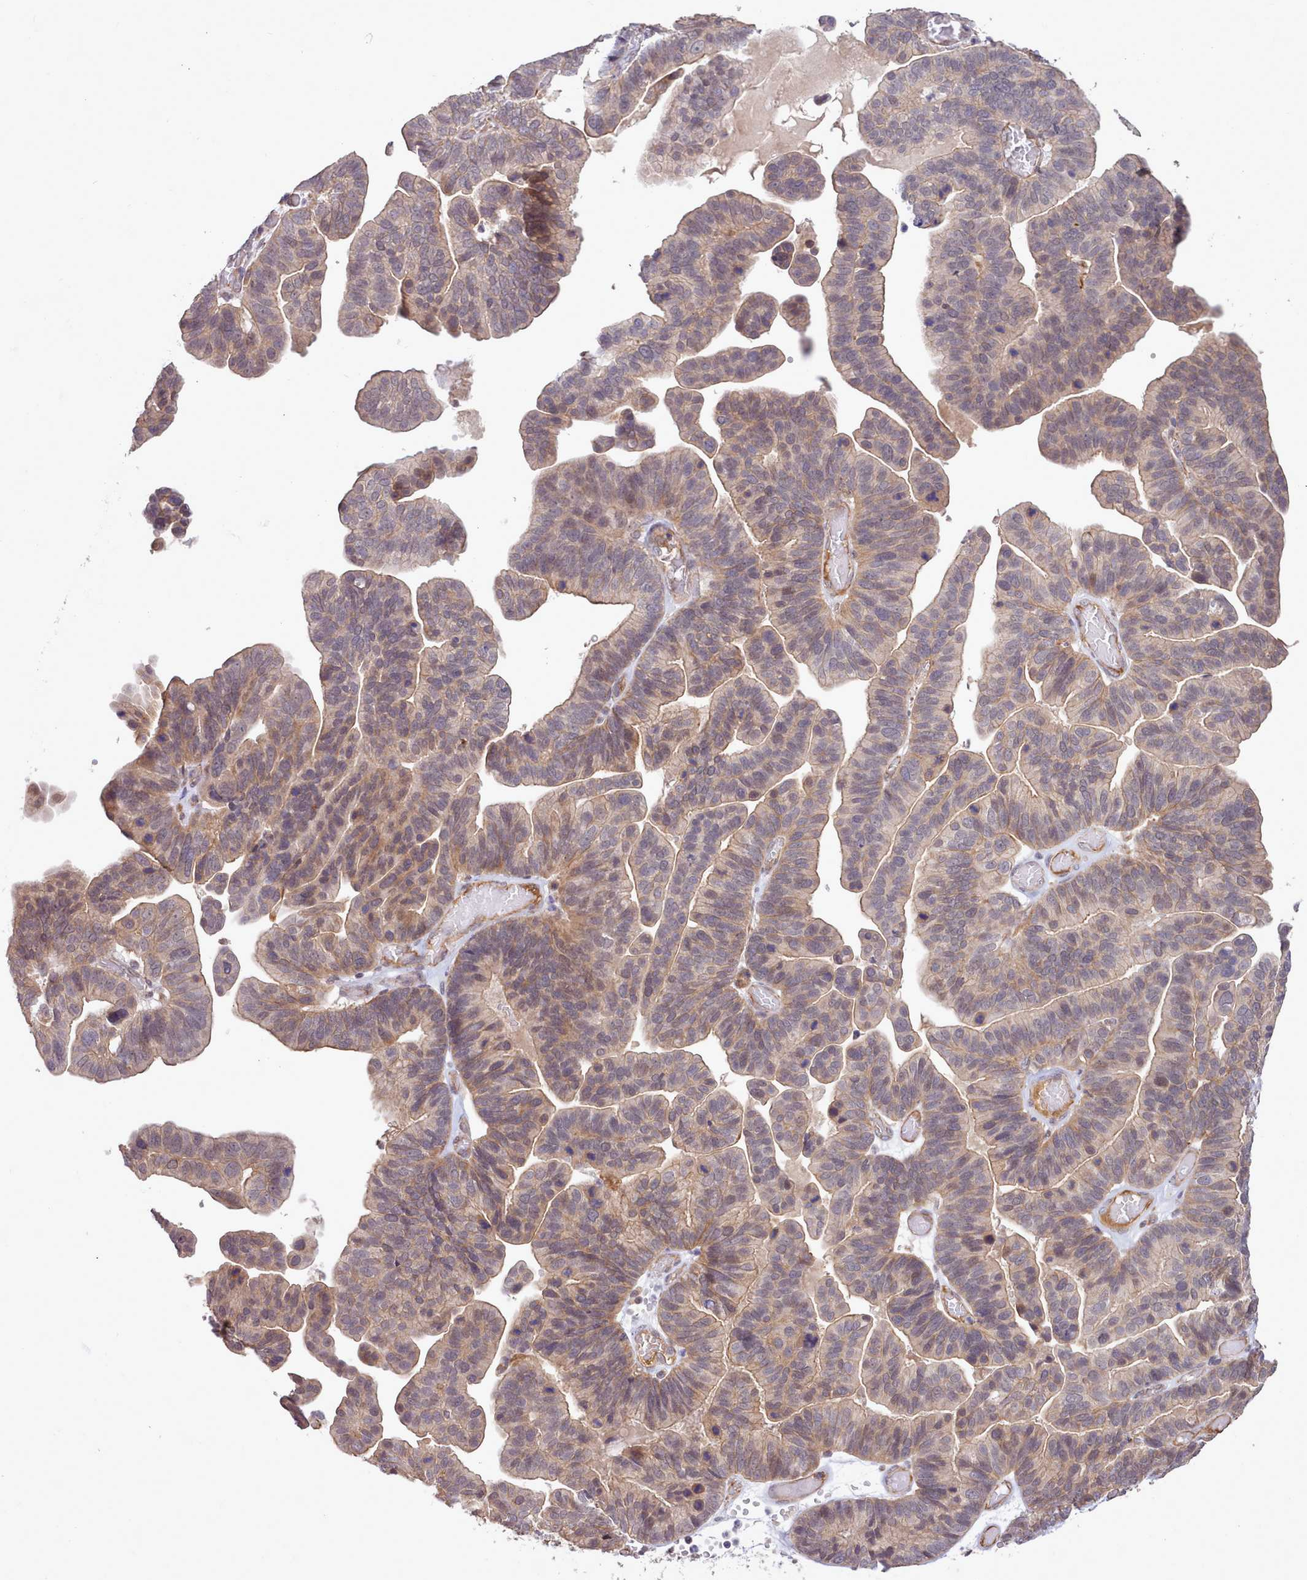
{"staining": {"intensity": "weak", "quantity": ">75%", "location": "cytoplasmic/membranous,nuclear"}, "tissue": "ovarian cancer", "cell_type": "Tumor cells", "image_type": "cancer", "snomed": [{"axis": "morphology", "description": "Cystadenocarcinoma, serous, NOS"}, {"axis": "topography", "description": "Ovary"}], "caption": "A micrograph of human serous cystadenocarcinoma (ovarian) stained for a protein shows weak cytoplasmic/membranous and nuclear brown staining in tumor cells. (Brightfield microscopy of DAB IHC at high magnification).", "gene": "ZC3H13", "patient": {"sex": "female", "age": 56}}